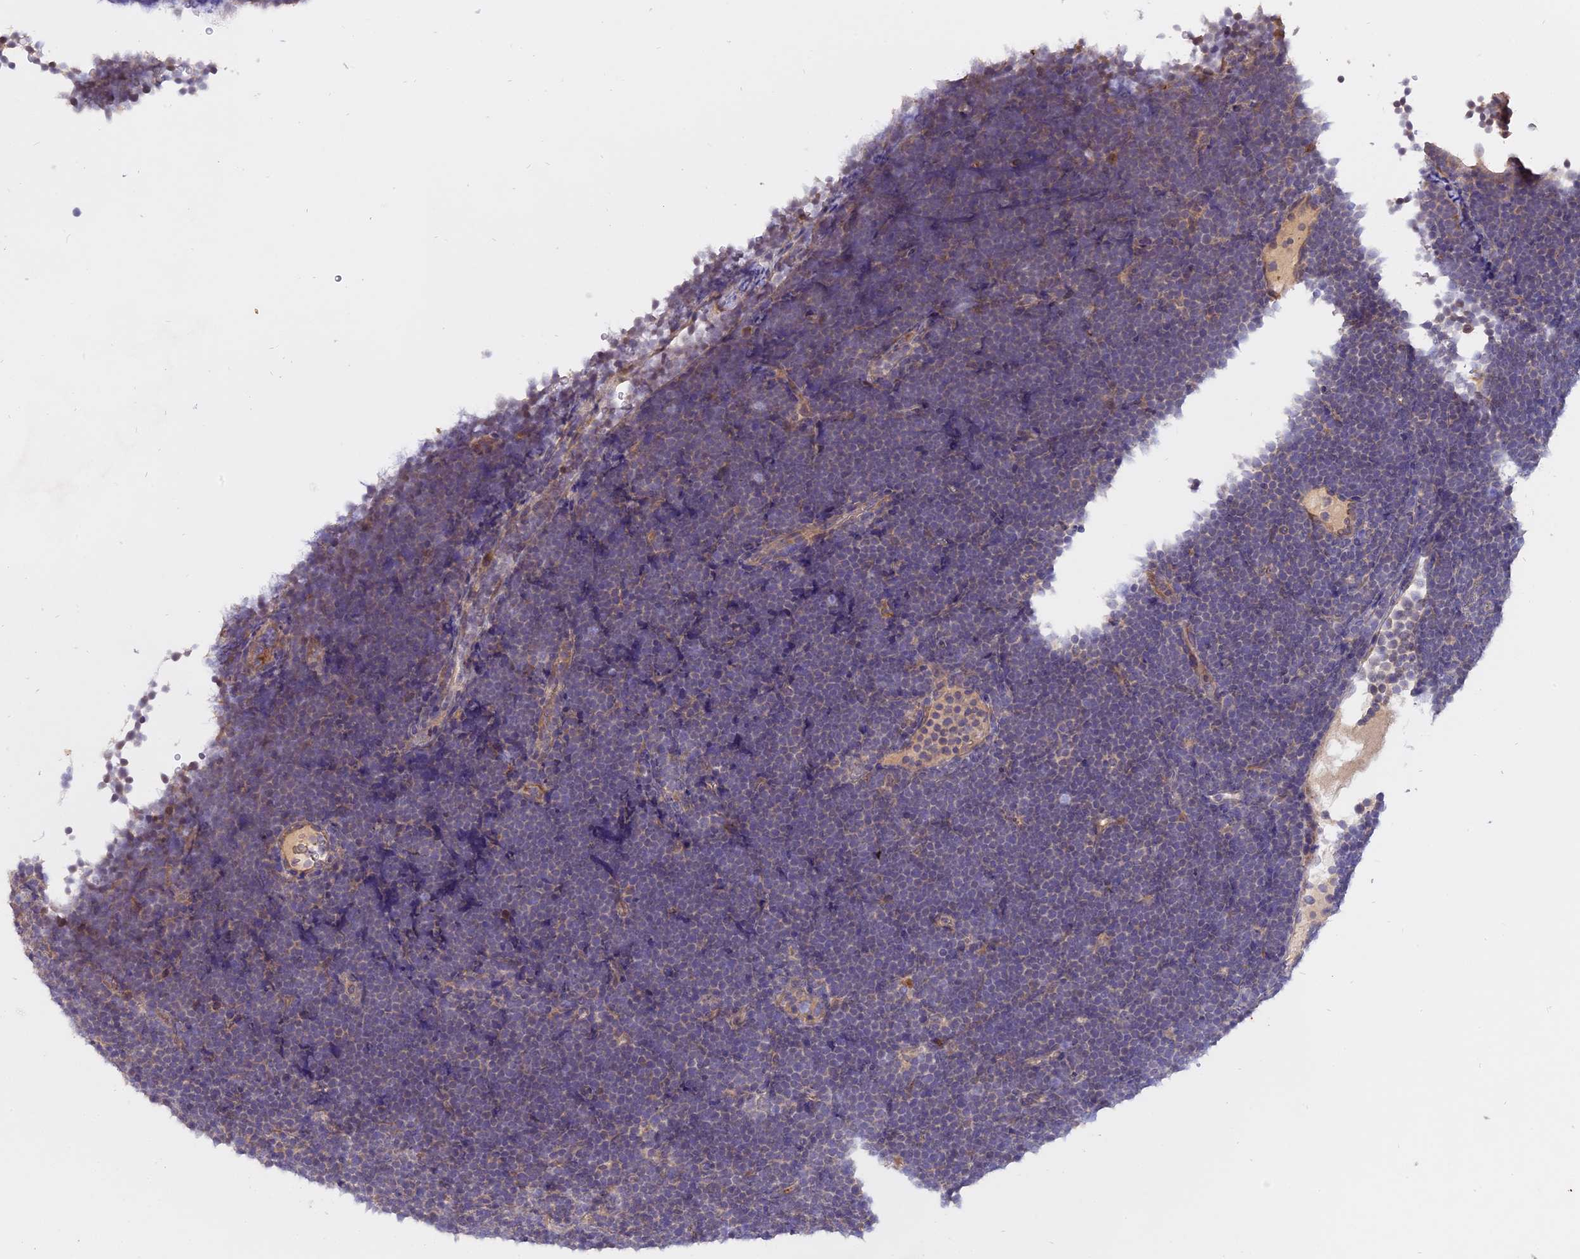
{"staining": {"intensity": "negative", "quantity": "none", "location": "none"}, "tissue": "lymphoma", "cell_type": "Tumor cells", "image_type": "cancer", "snomed": [{"axis": "morphology", "description": "Malignant lymphoma, non-Hodgkin's type, High grade"}, {"axis": "topography", "description": "Lymph node"}], "caption": "A high-resolution image shows immunohistochemistry (IHC) staining of lymphoma, which displays no significant positivity in tumor cells. (Brightfield microscopy of DAB (3,3'-diaminobenzidine) immunohistochemistry (IHC) at high magnification).", "gene": "MEMO1", "patient": {"sex": "male", "age": 13}}